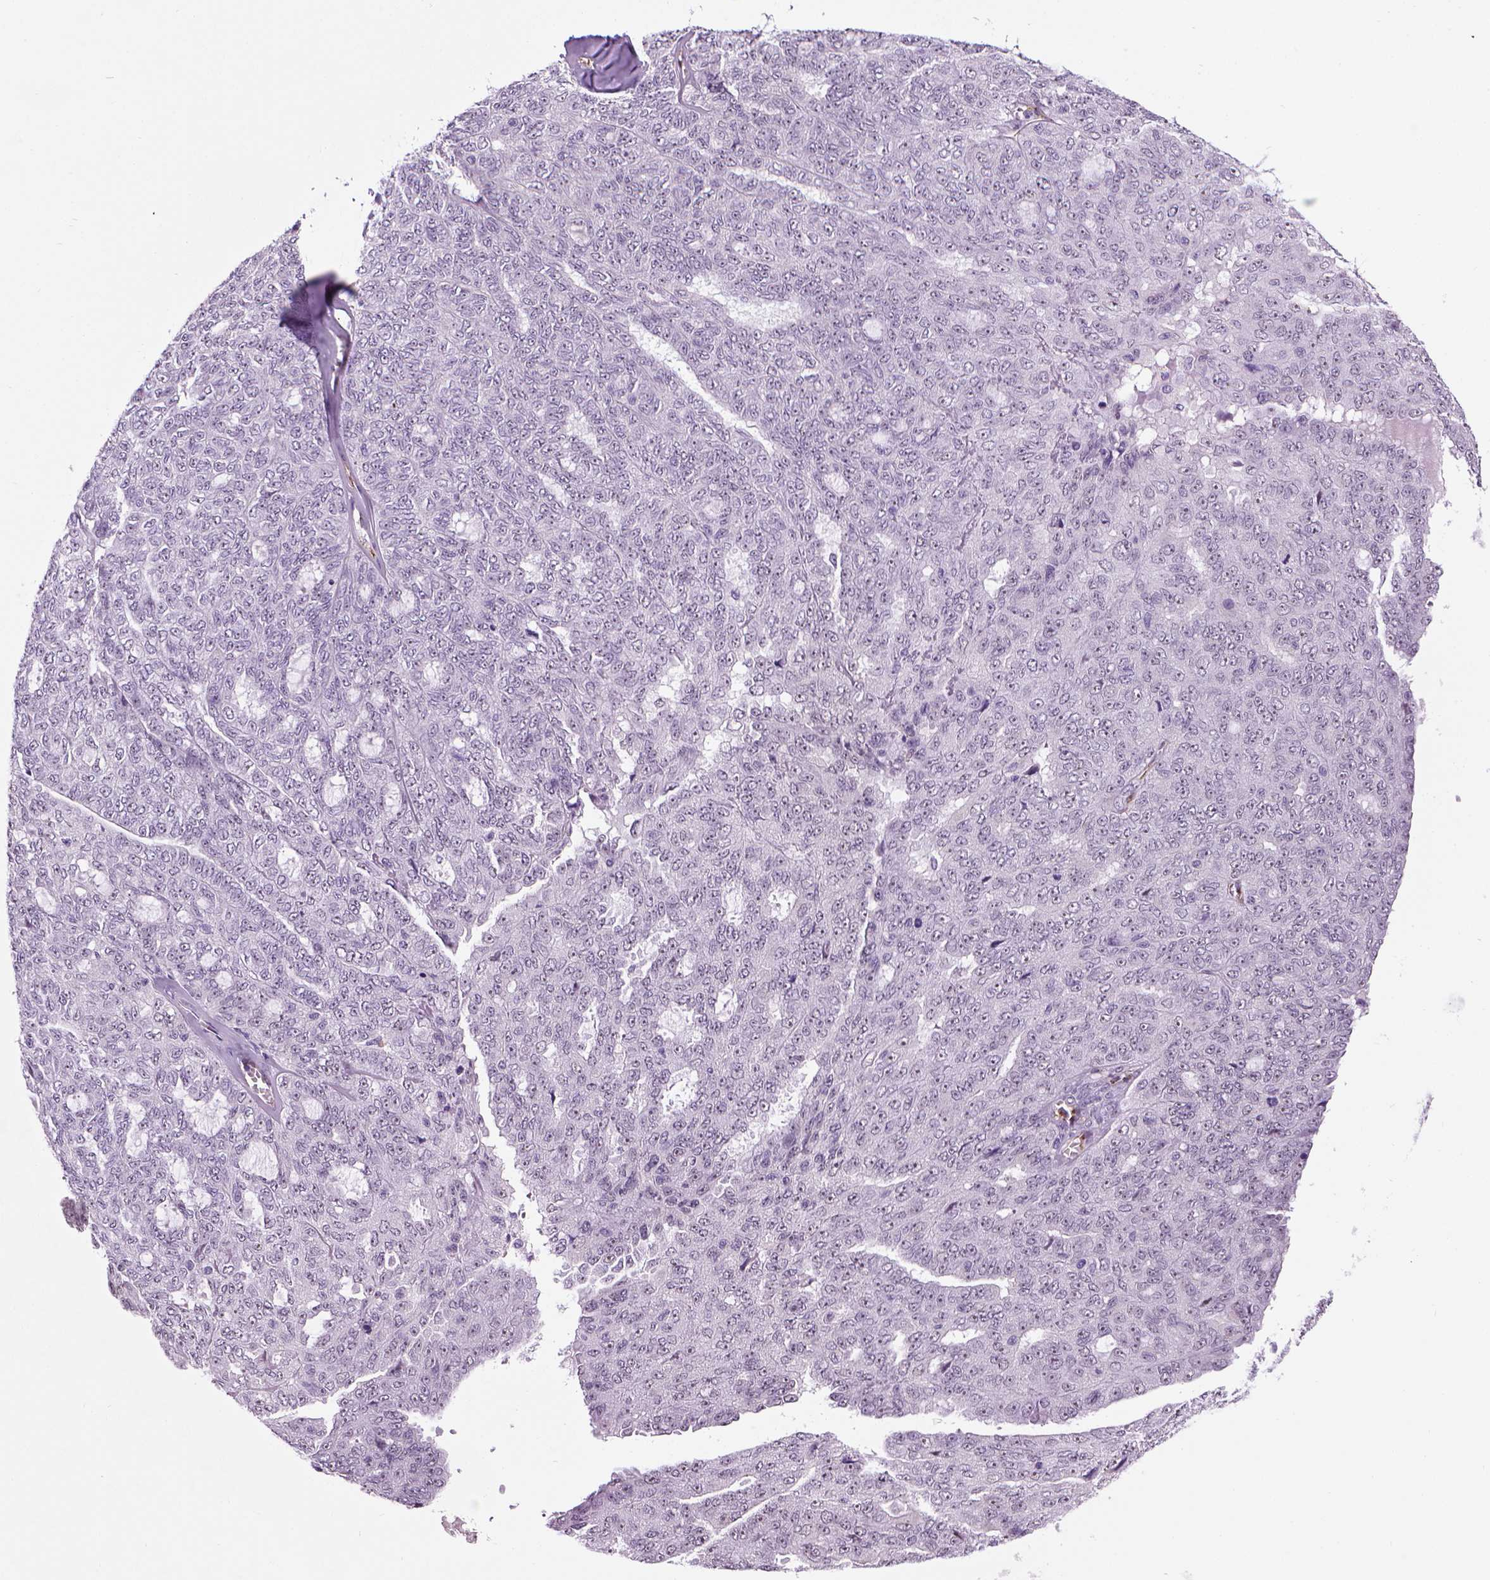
{"staining": {"intensity": "negative", "quantity": "none", "location": "none"}, "tissue": "ovarian cancer", "cell_type": "Tumor cells", "image_type": "cancer", "snomed": [{"axis": "morphology", "description": "Cystadenocarcinoma, serous, NOS"}, {"axis": "topography", "description": "Ovary"}], "caption": "Ovarian cancer was stained to show a protein in brown. There is no significant staining in tumor cells.", "gene": "VWF", "patient": {"sex": "female", "age": 71}}